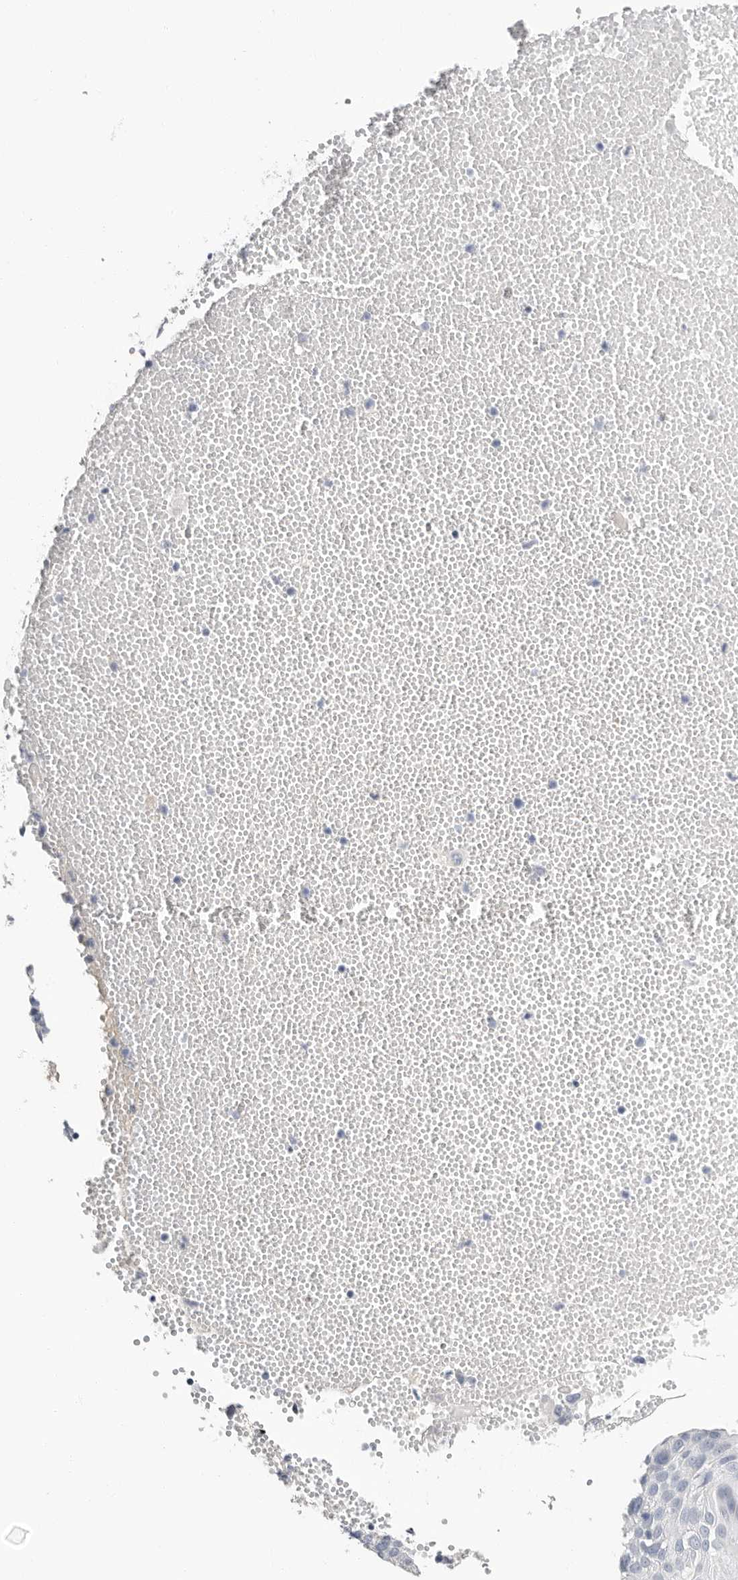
{"staining": {"intensity": "negative", "quantity": "none", "location": "none"}, "tissue": "cervical cancer", "cell_type": "Tumor cells", "image_type": "cancer", "snomed": [{"axis": "morphology", "description": "Squamous cell carcinoma, NOS"}, {"axis": "topography", "description": "Cervix"}], "caption": "Tumor cells show no significant positivity in cervical cancer. (IHC, brightfield microscopy, high magnification).", "gene": "APOA2", "patient": {"sex": "female", "age": 74}}